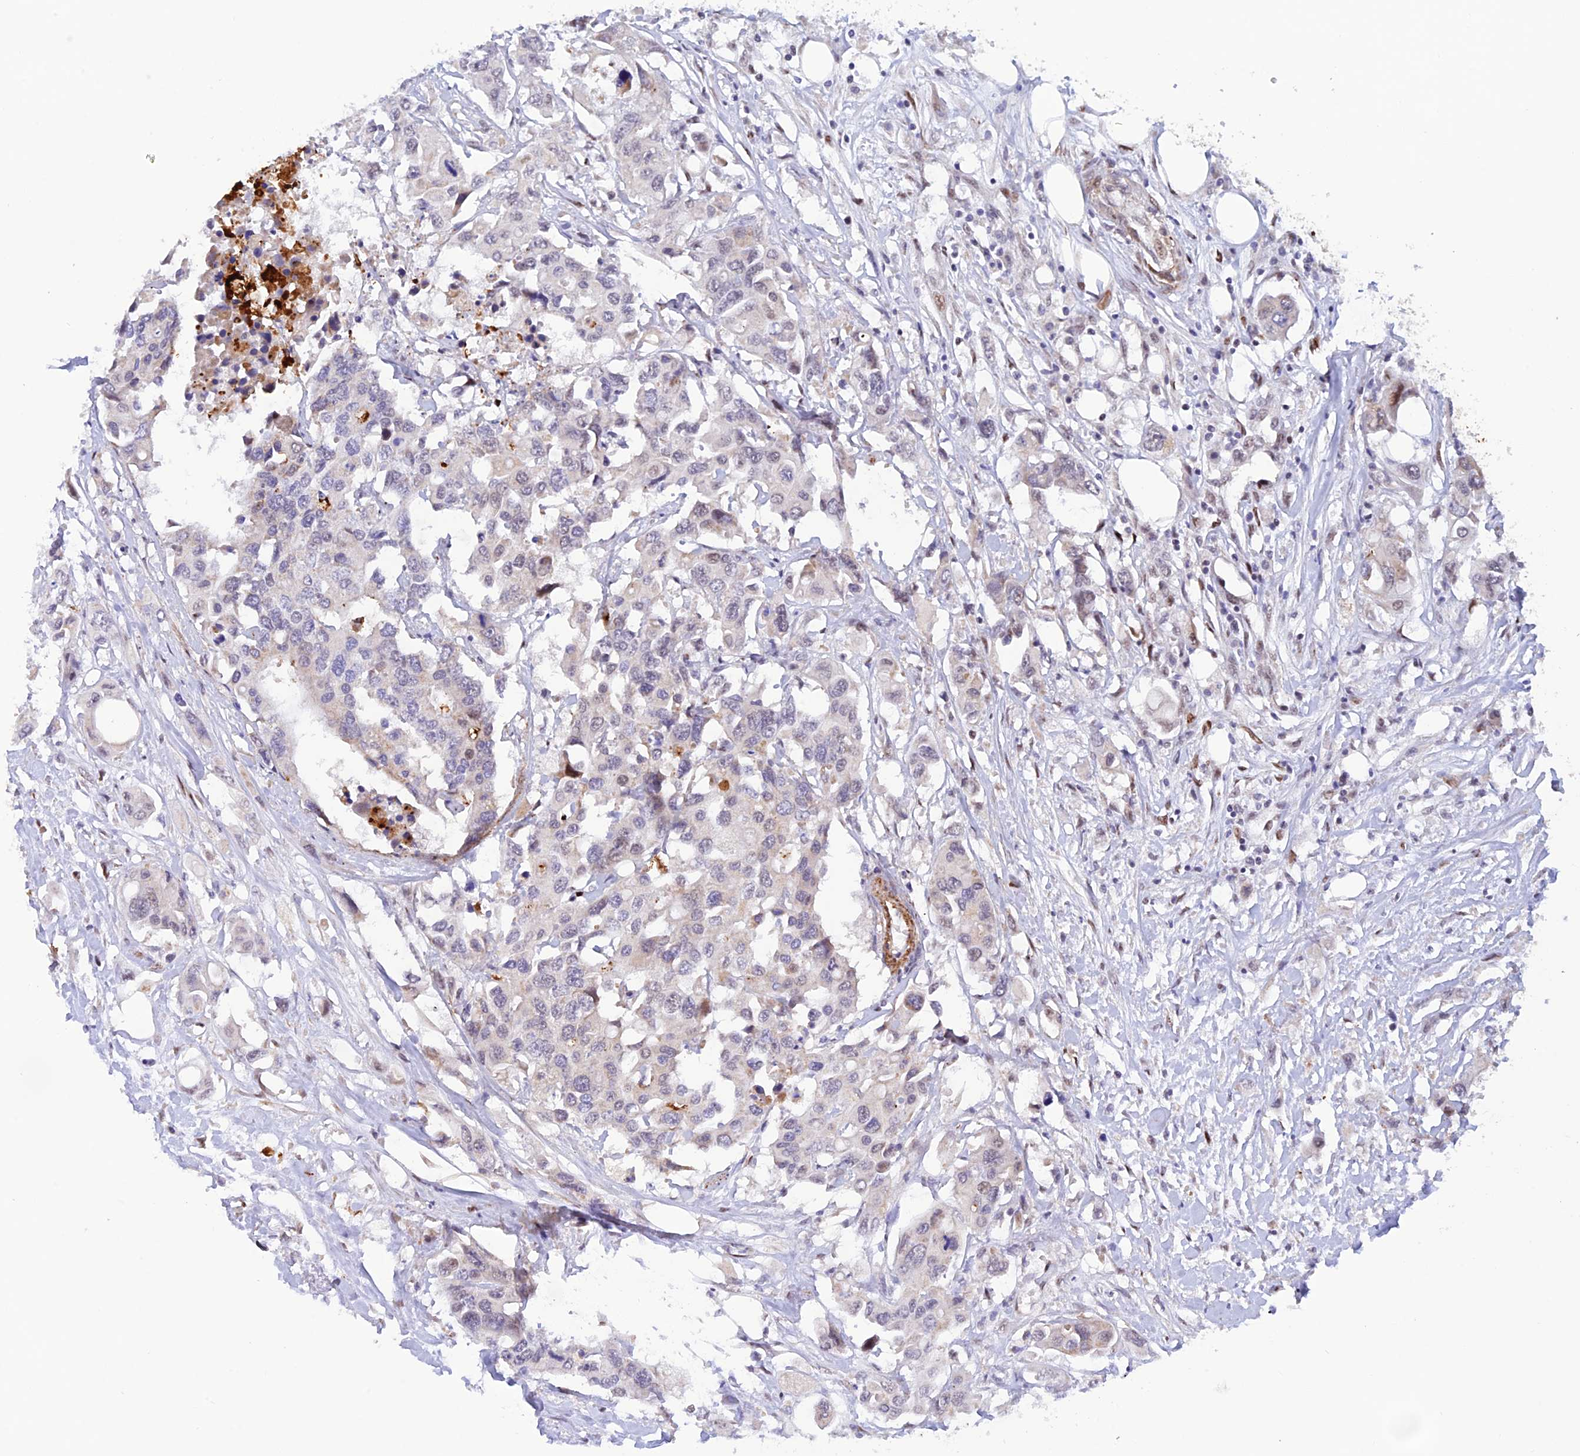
{"staining": {"intensity": "negative", "quantity": "none", "location": "none"}, "tissue": "colorectal cancer", "cell_type": "Tumor cells", "image_type": "cancer", "snomed": [{"axis": "morphology", "description": "Adenocarcinoma, NOS"}, {"axis": "topography", "description": "Colon"}], "caption": "The IHC histopathology image has no significant staining in tumor cells of colorectal adenocarcinoma tissue.", "gene": "WDR55", "patient": {"sex": "male", "age": 77}}